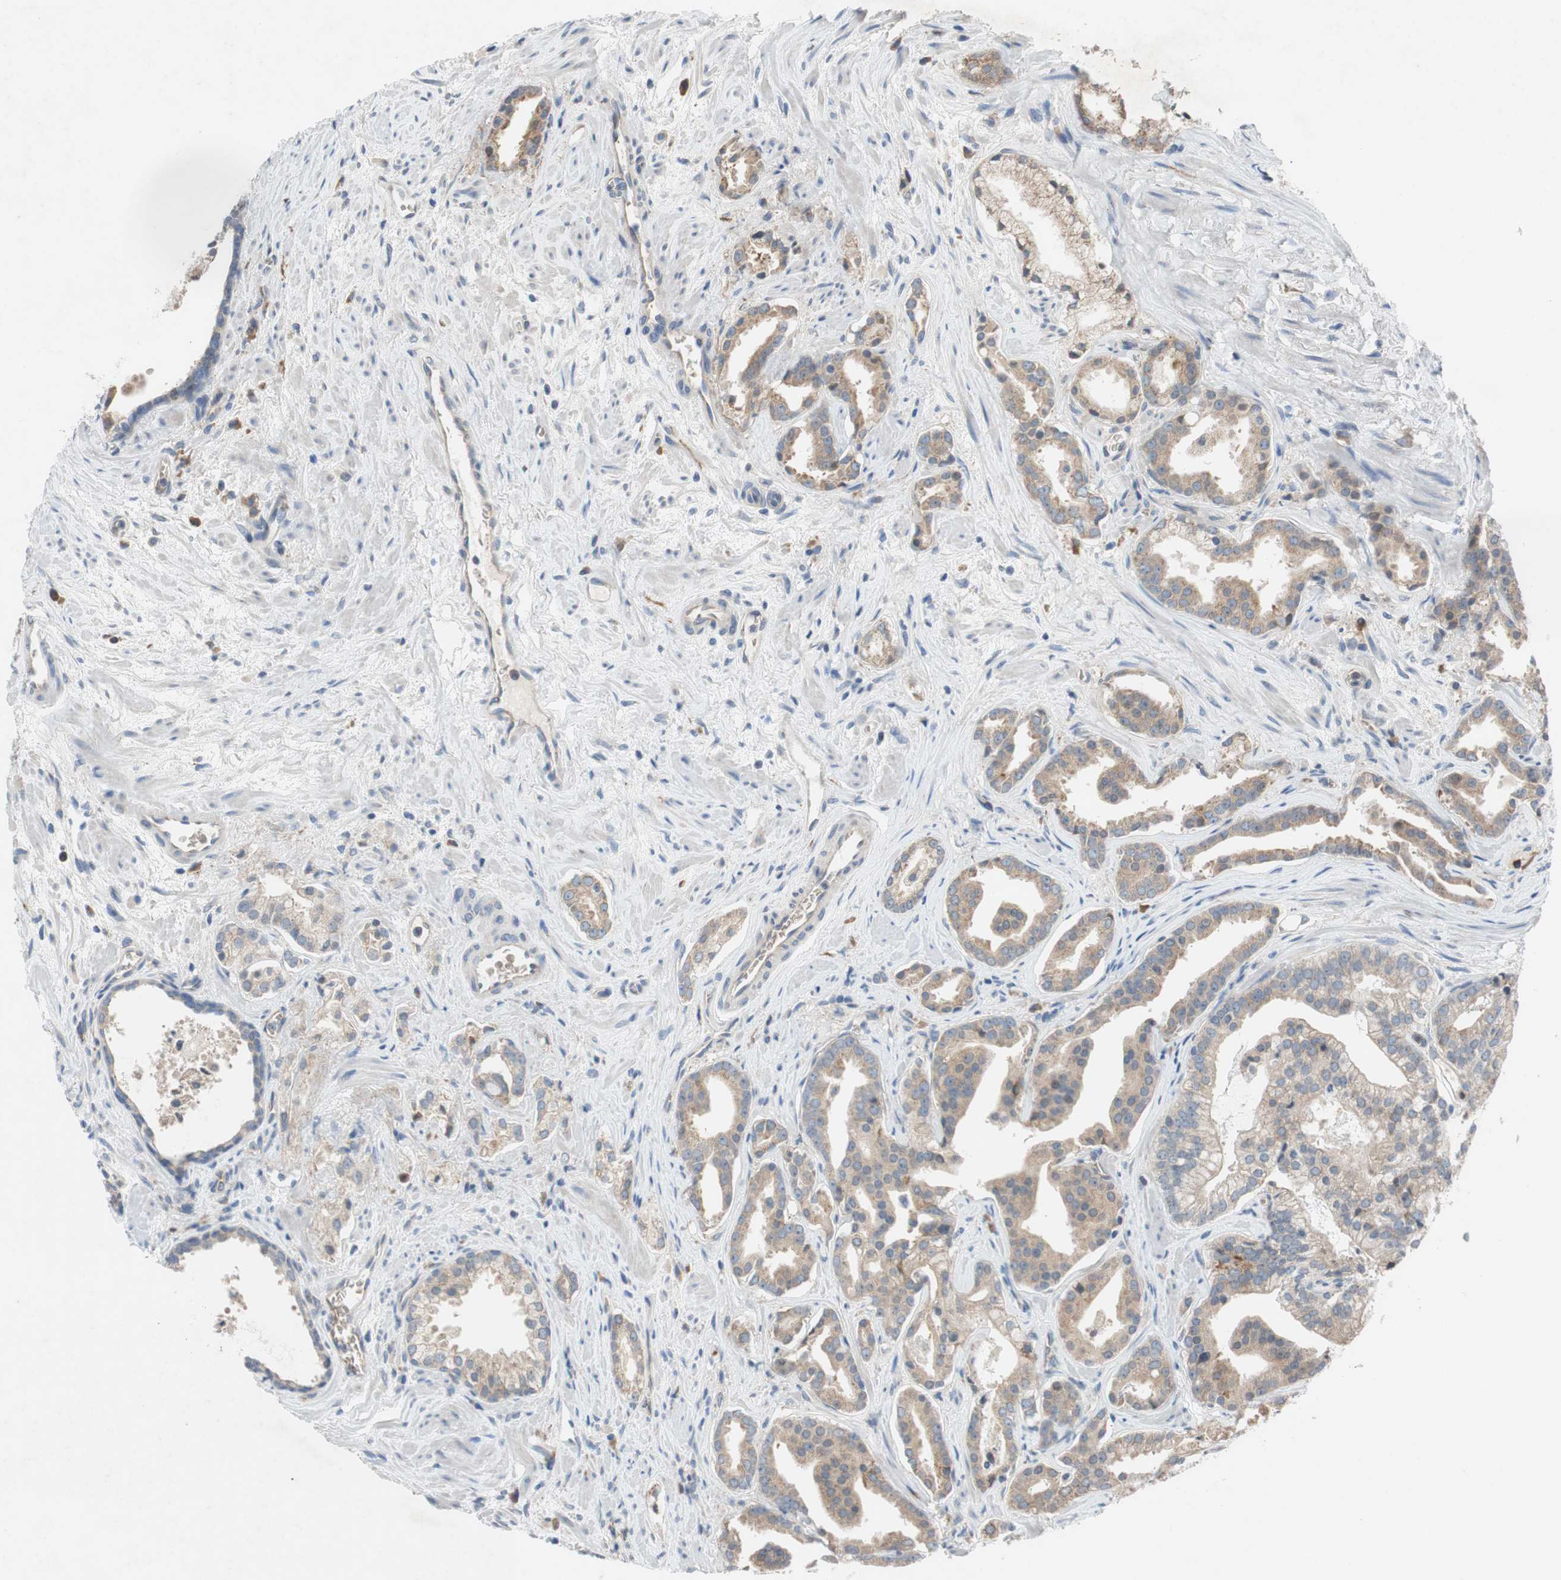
{"staining": {"intensity": "weak", "quantity": ">75%", "location": "cytoplasmic/membranous"}, "tissue": "prostate cancer", "cell_type": "Tumor cells", "image_type": "cancer", "snomed": [{"axis": "morphology", "description": "Adenocarcinoma, High grade"}, {"axis": "topography", "description": "Prostate"}], "caption": "Immunohistochemistry (IHC) image of neoplastic tissue: prostate adenocarcinoma (high-grade) stained using immunohistochemistry (IHC) reveals low levels of weak protein expression localized specifically in the cytoplasmic/membranous of tumor cells, appearing as a cytoplasmic/membranous brown color.", "gene": "ADD2", "patient": {"sex": "male", "age": 67}}